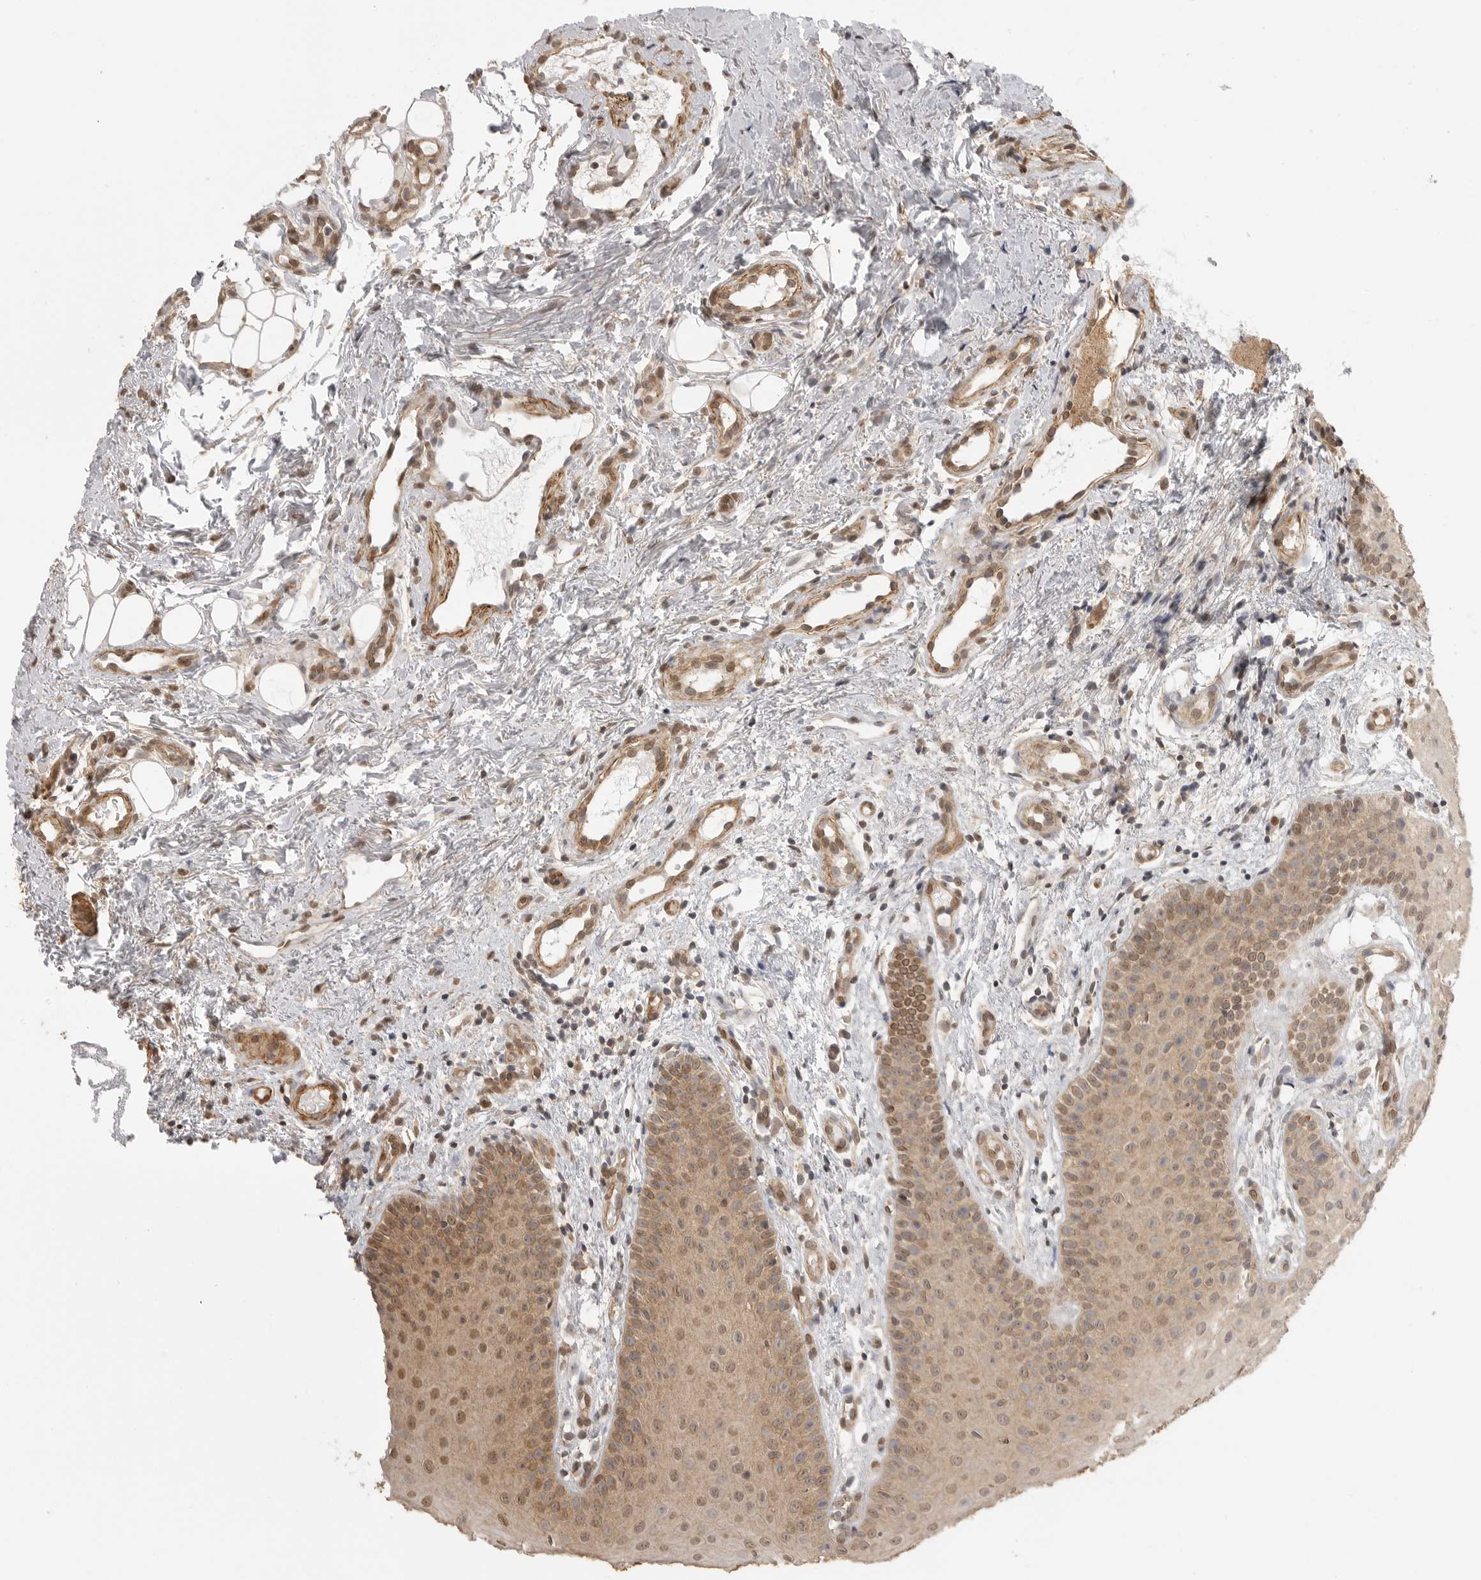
{"staining": {"intensity": "moderate", "quantity": ">75%", "location": "cytoplasmic/membranous,nuclear"}, "tissue": "oral mucosa", "cell_type": "Squamous epithelial cells", "image_type": "normal", "snomed": [{"axis": "morphology", "description": "Normal tissue, NOS"}, {"axis": "topography", "description": "Oral tissue"}], "caption": "IHC histopathology image of unremarkable oral mucosa stained for a protein (brown), which shows medium levels of moderate cytoplasmic/membranous,nuclear positivity in approximately >75% of squamous epithelial cells.", "gene": "GPC2", "patient": {"sex": "male", "age": 60}}